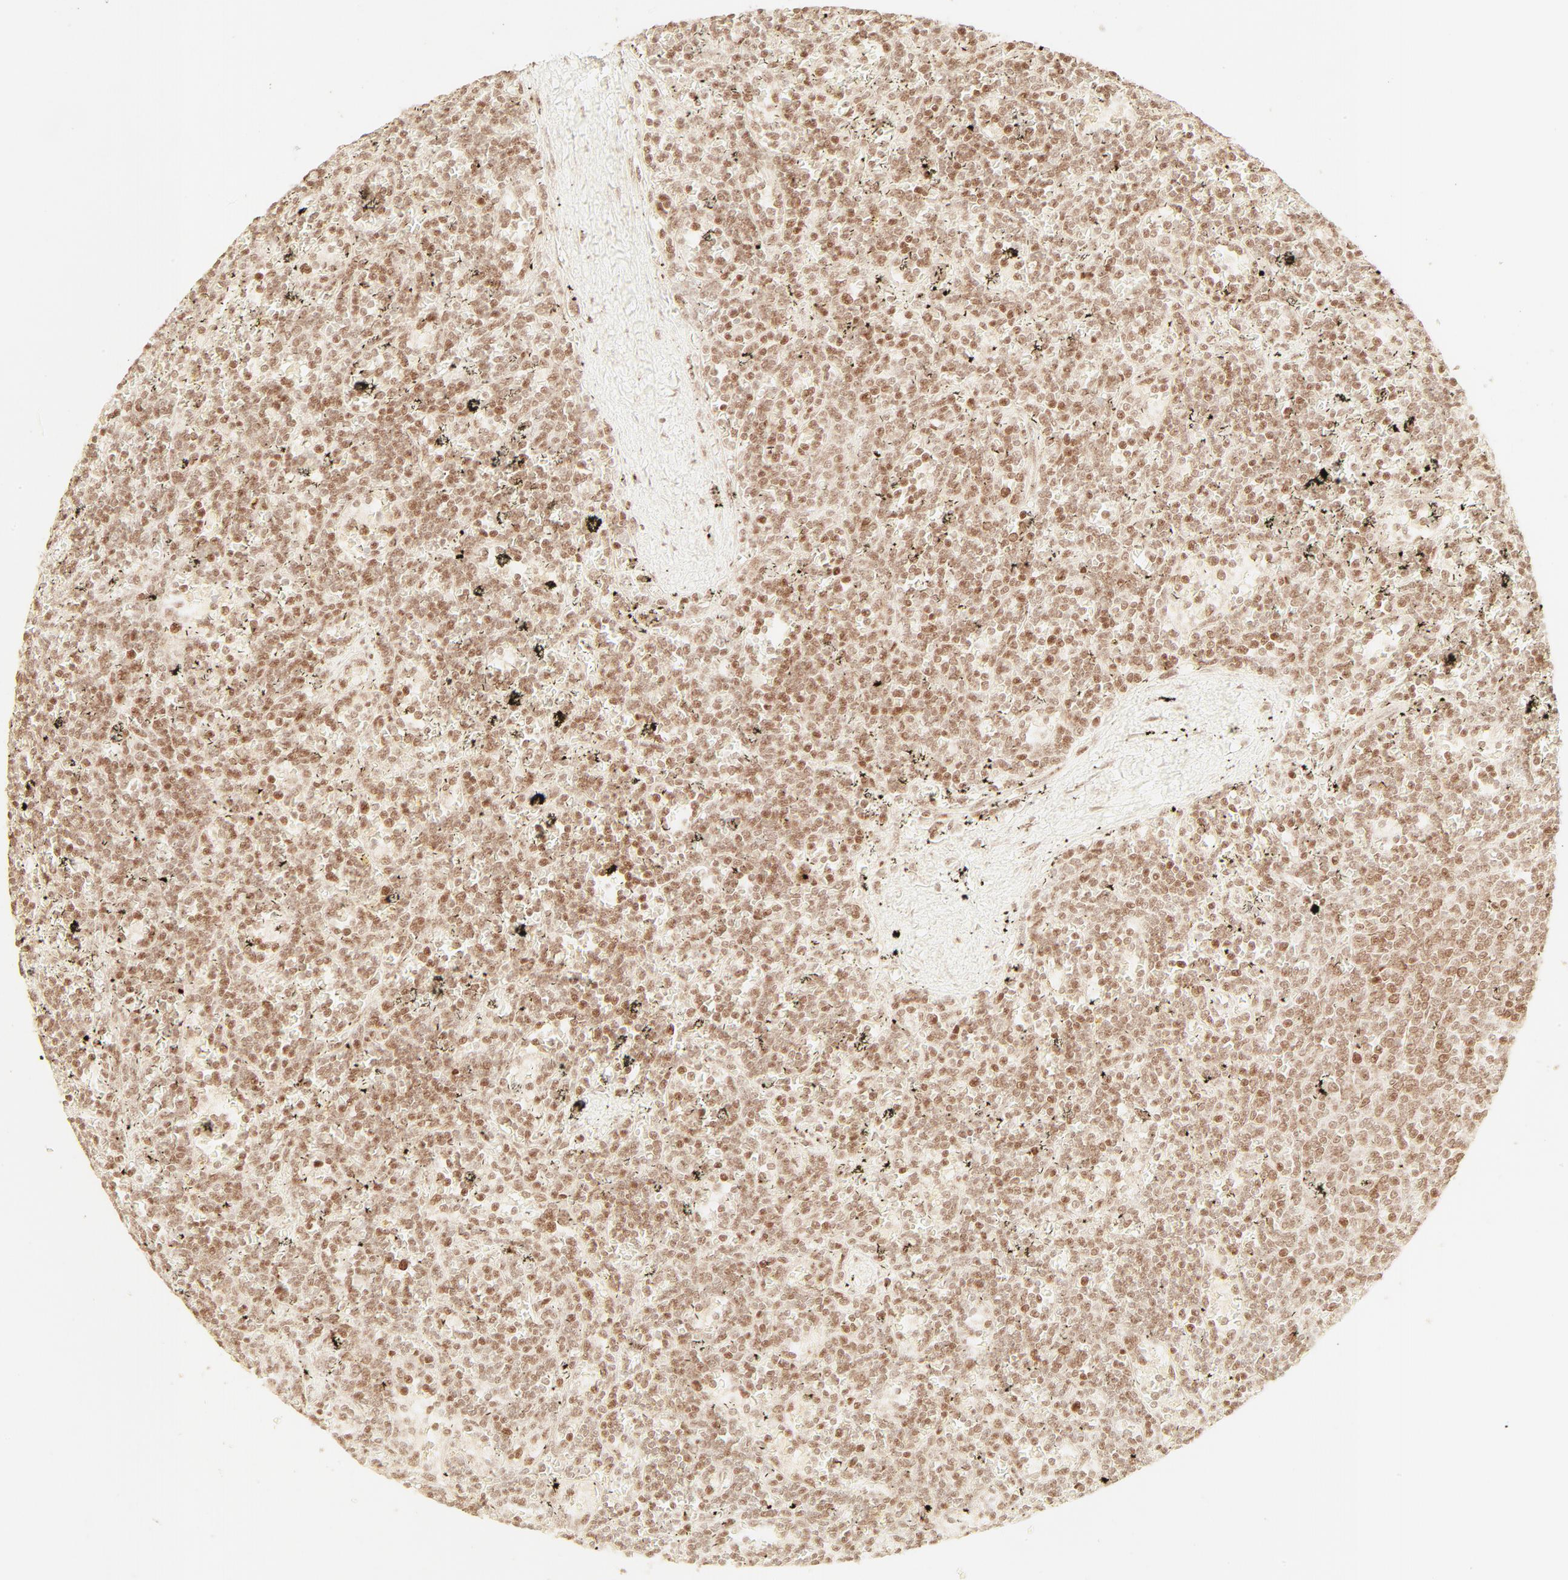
{"staining": {"intensity": "moderate", "quantity": "25%-75%", "location": "nuclear"}, "tissue": "lymphoma", "cell_type": "Tumor cells", "image_type": "cancer", "snomed": [{"axis": "morphology", "description": "Malignant lymphoma, non-Hodgkin's type, Low grade"}, {"axis": "topography", "description": "Spleen"}], "caption": "Immunohistochemistry (DAB (3,3'-diaminobenzidine)) staining of human lymphoma shows moderate nuclear protein expression in approximately 25%-75% of tumor cells.", "gene": "TP53RK", "patient": {"sex": "male", "age": 60}}